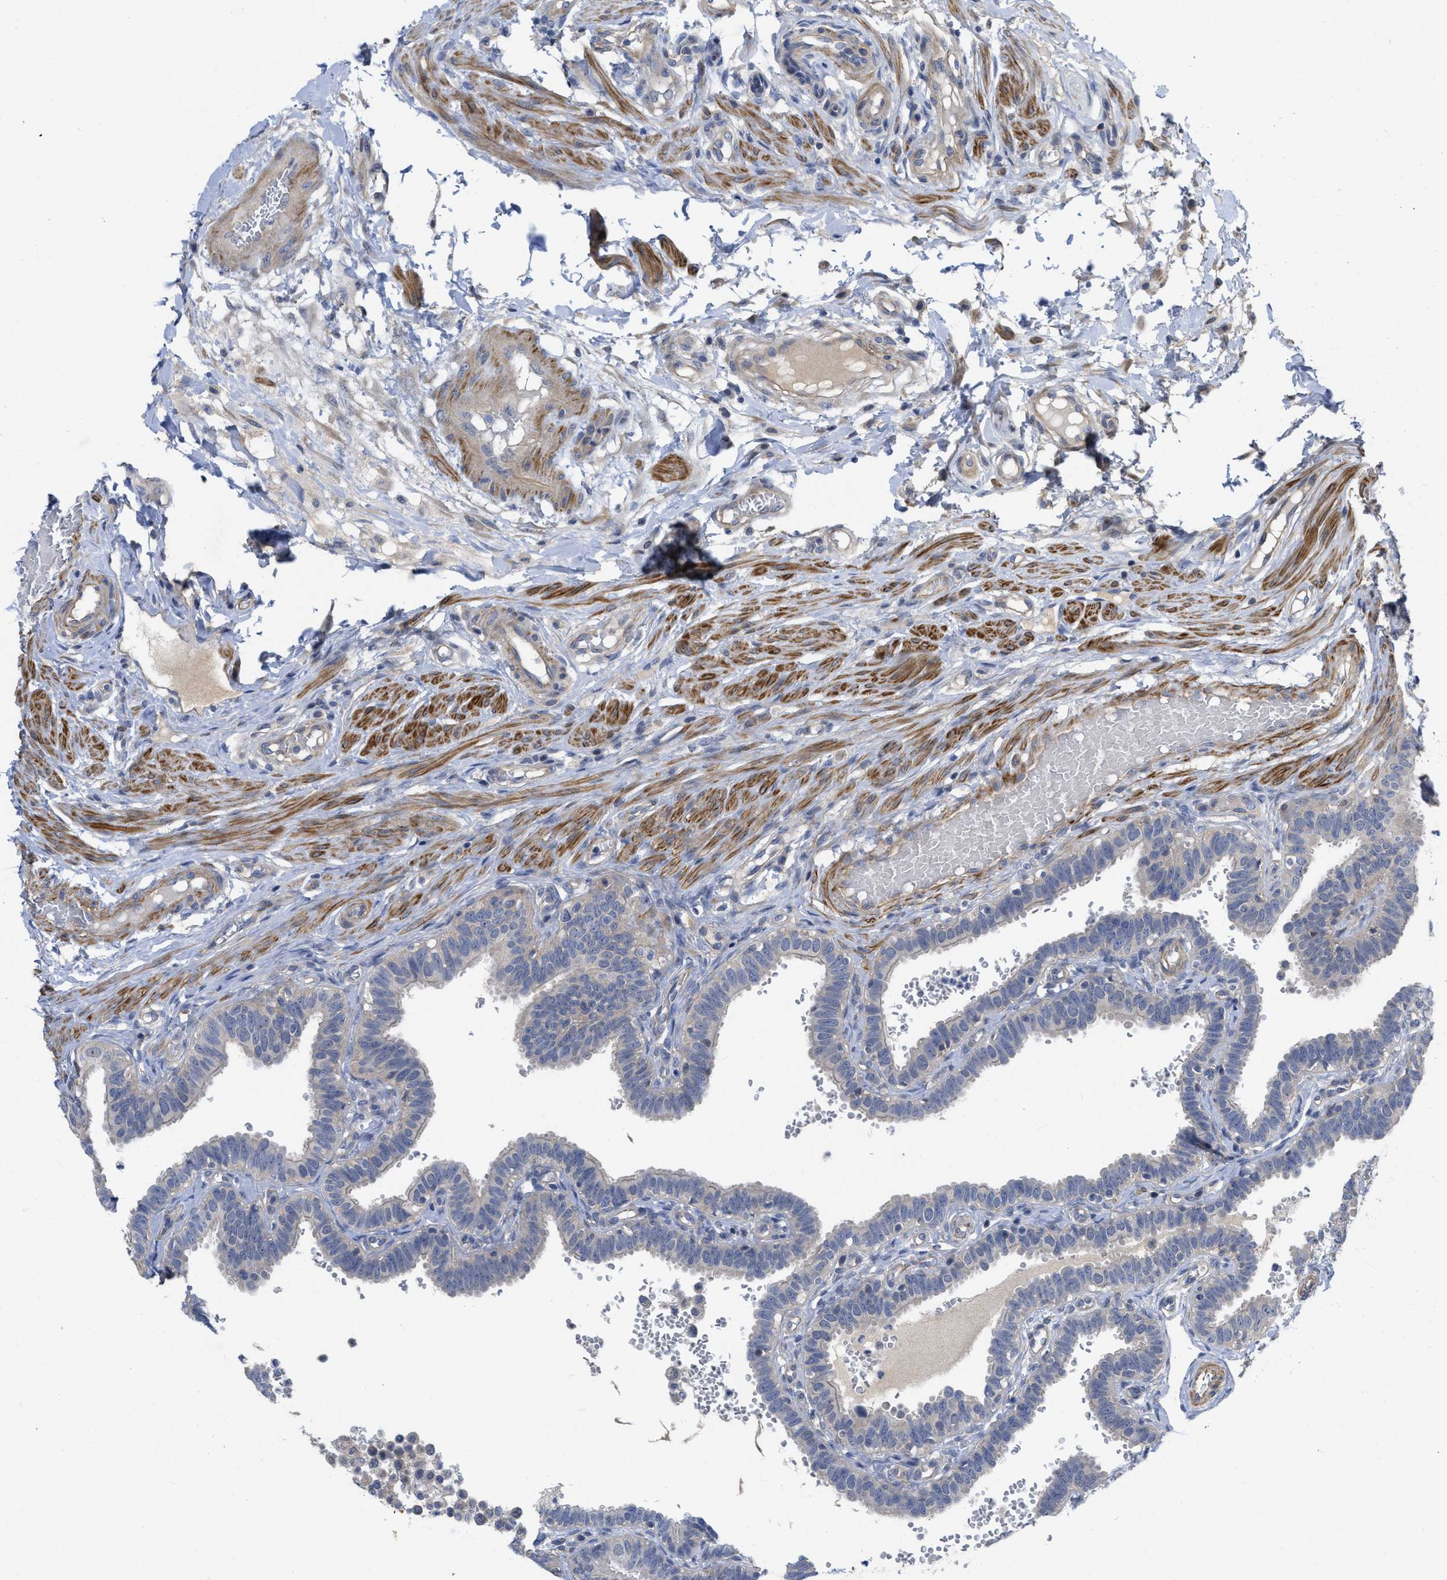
{"staining": {"intensity": "negative", "quantity": "none", "location": "none"}, "tissue": "fallopian tube", "cell_type": "Glandular cells", "image_type": "normal", "snomed": [{"axis": "morphology", "description": "Normal tissue, NOS"}, {"axis": "topography", "description": "Fallopian tube"}, {"axis": "topography", "description": "Placenta"}], "caption": "An immunohistochemistry histopathology image of unremarkable fallopian tube is shown. There is no staining in glandular cells of fallopian tube.", "gene": "ARHGEF26", "patient": {"sex": "female", "age": 34}}